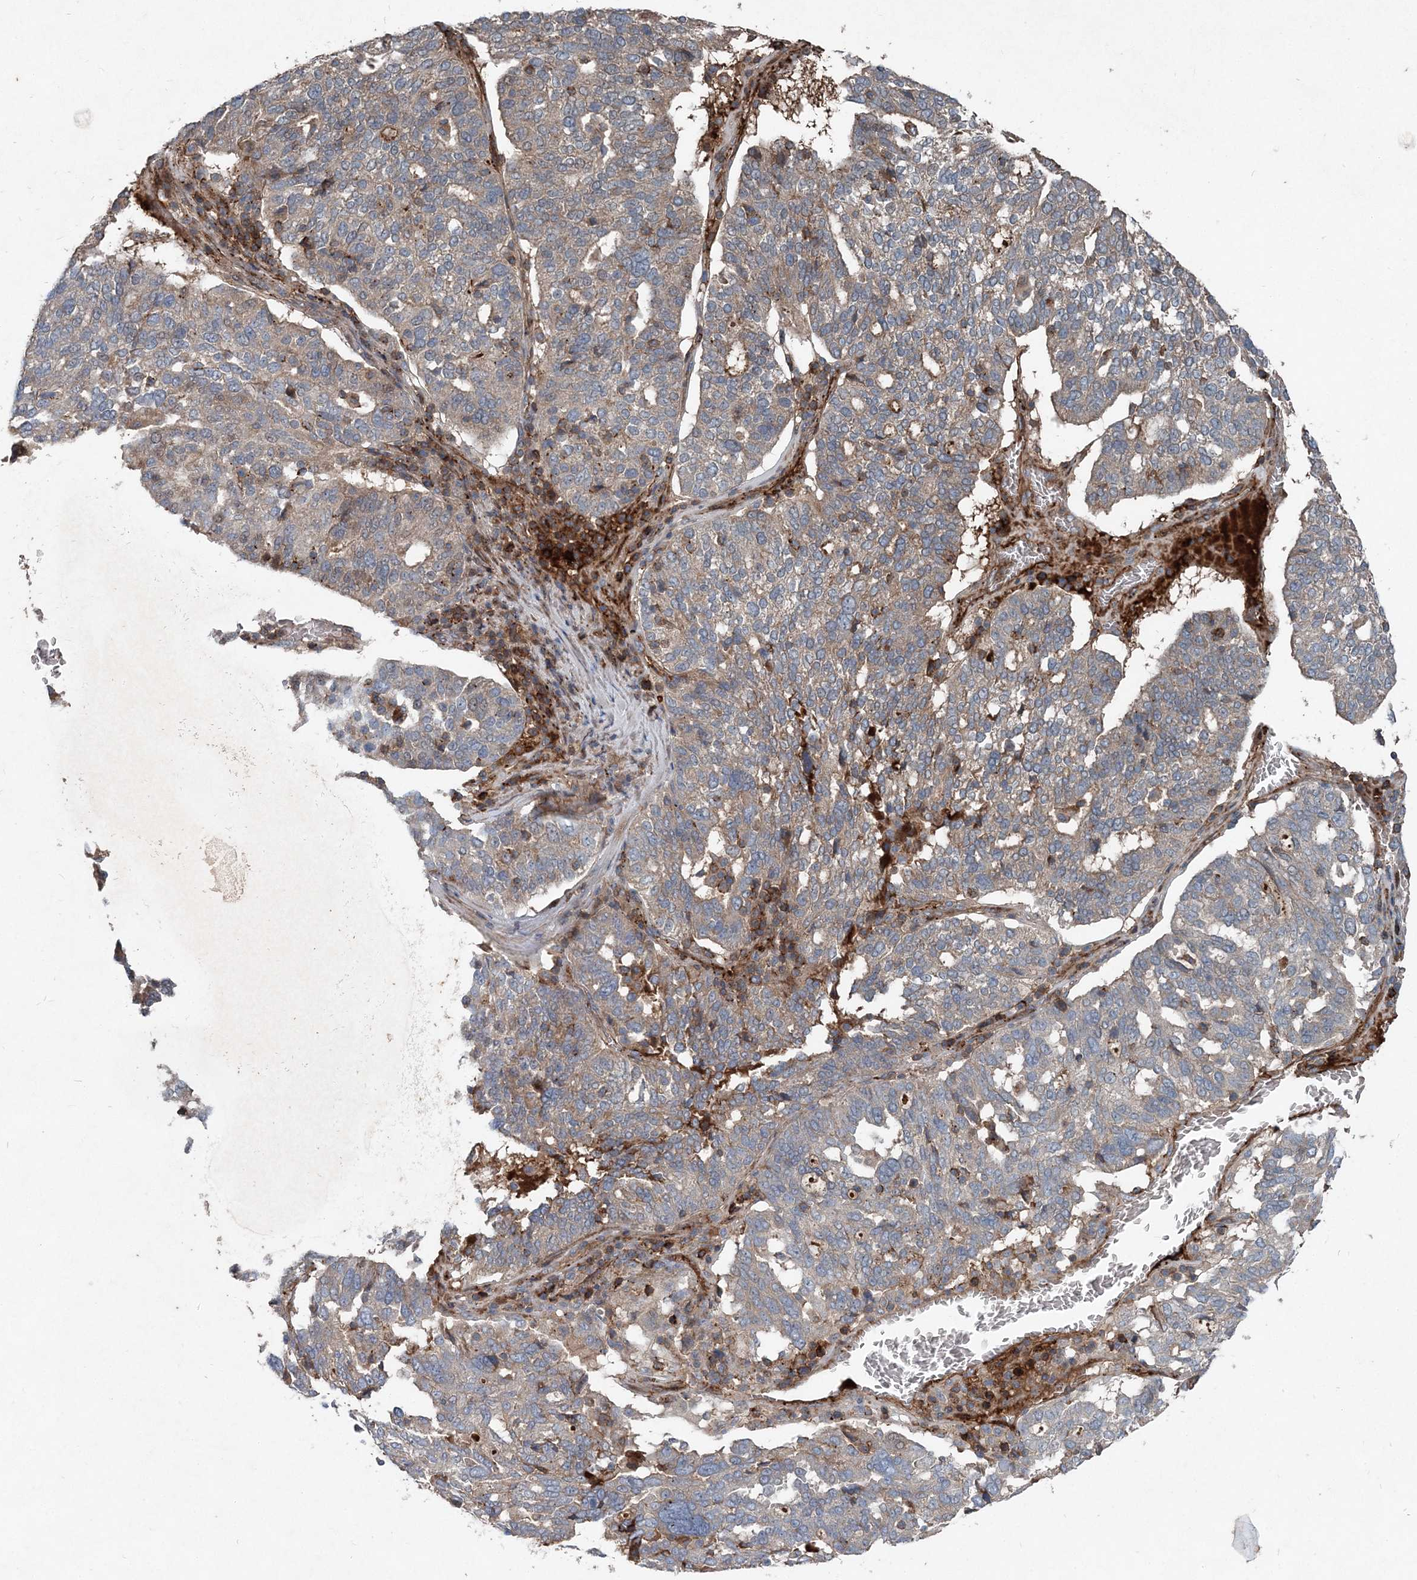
{"staining": {"intensity": "weak", "quantity": "<25%", "location": "cytoplasmic/membranous"}, "tissue": "ovarian cancer", "cell_type": "Tumor cells", "image_type": "cancer", "snomed": [{"axis": "morphology", "description": "Cystadenocarcinoma, serous, NOS"}, {"axis": "topography", "description": "Ovary"}], "caption": "The histopathology image displays no staining of tumor cells in ovarian cancer.", "gene": "ABHD14B", "patient": {"sex": "female", "age": 59}}